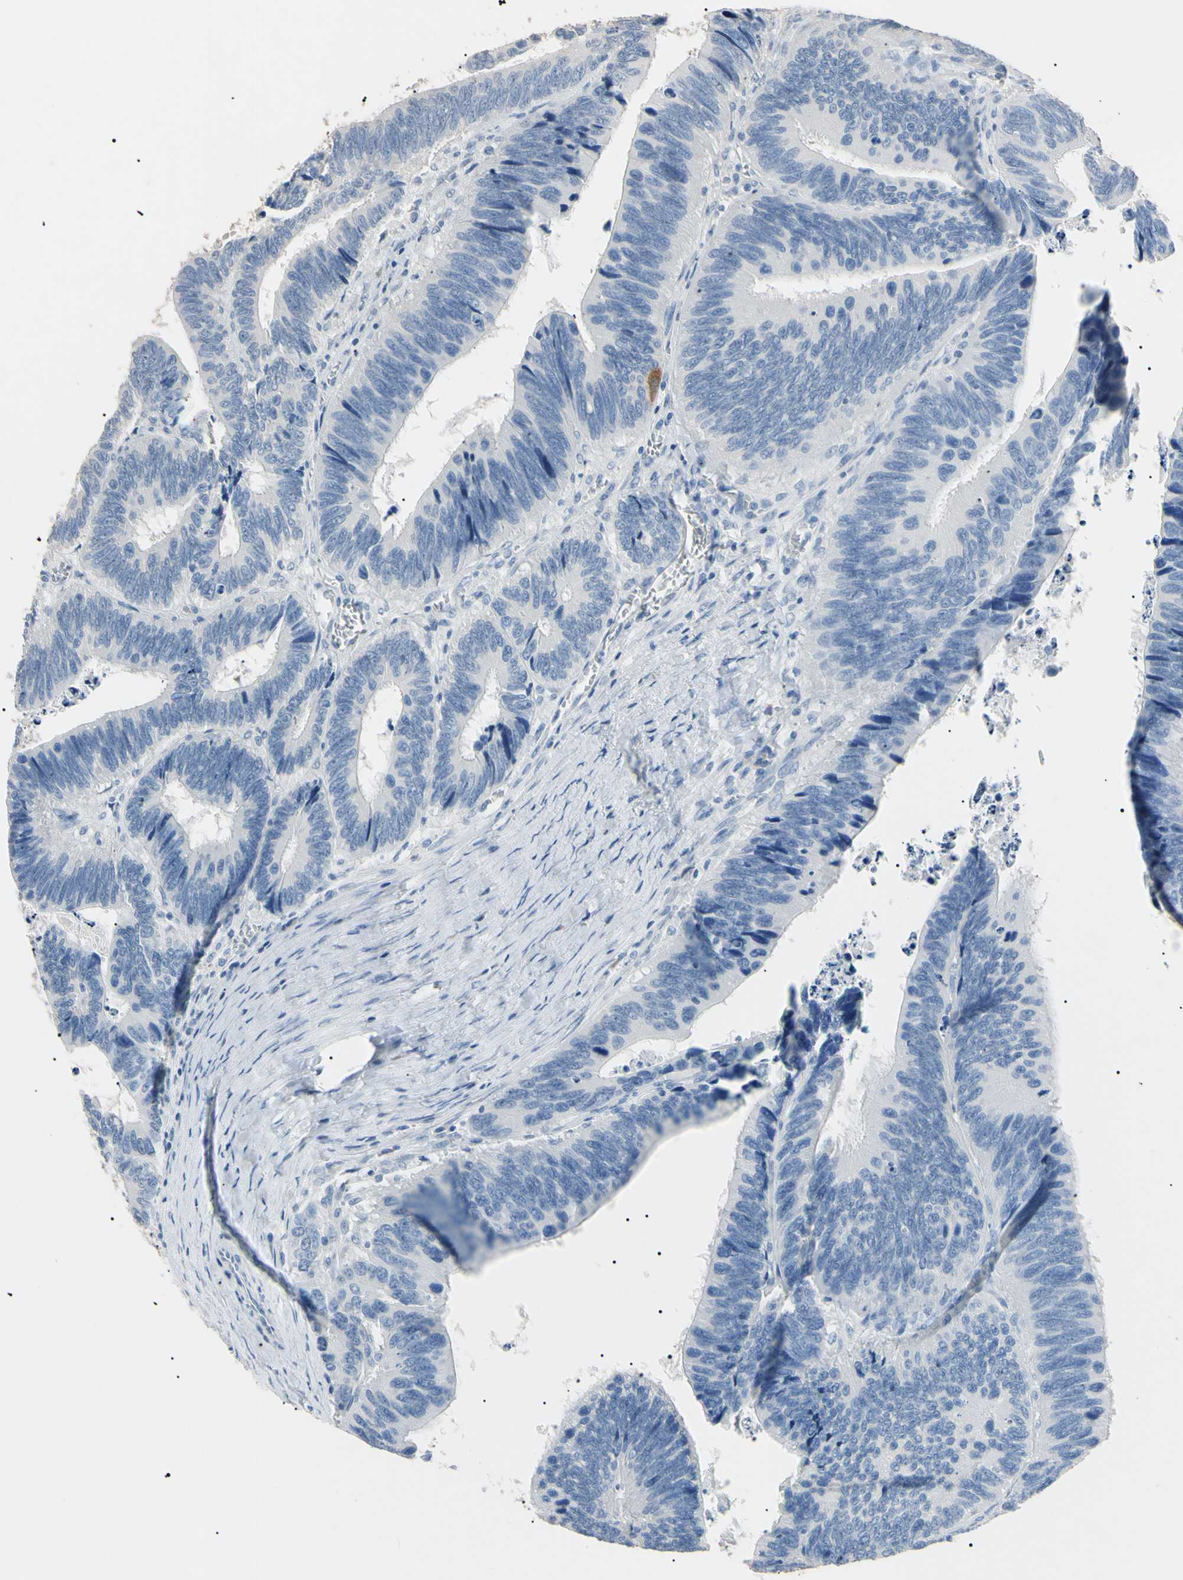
{"staining": {"intensity": "negative", "quantity": "none", "location": "none"}, "tissue": "colorectal cancer", "cell_type": "Tumor cells", "image_type": "cancer", "snomed": [{"axis": "morphology", "description": "Adenocarcinoma, NOS"}, {"axis": "topography", "description": "Colon"}], "caption": "The immunohistochemistry (IHC) photomicrograph has no significant expression in tumor cells of colorectal cancer tissue.", "gene": "CGB3", "patient": {"sex": "female", "age": 78}}